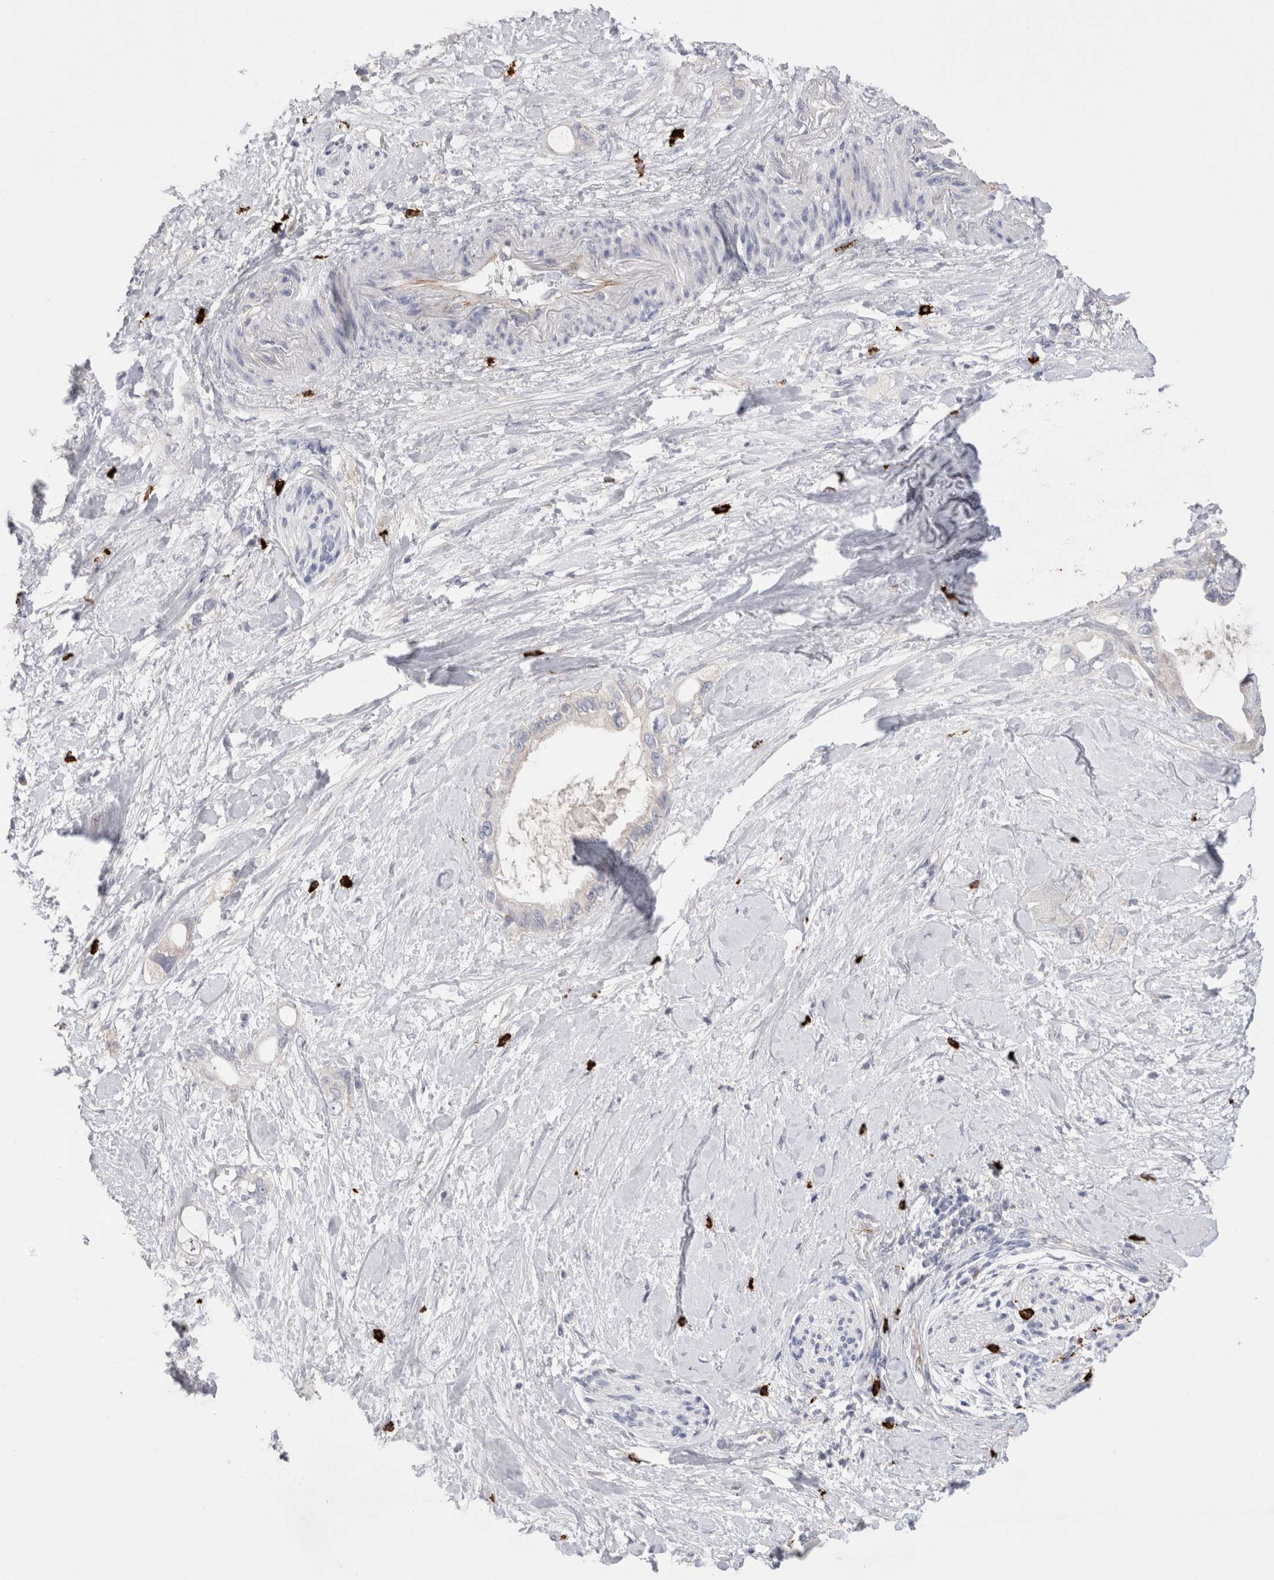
{"staining": {"intensity": "negative", "quantity": "none", "location": "none"}, "tissue": "pancreatic cancer", "cell_type": "Tumor cells", "image_type": "cancer", "snomed": [{"axis": "morphology", "description": "Adenocarcinoma, NOS"}, {"axis": "topography", "description": "Pancreas"}], "caption": "Pancreatic adenocarcinoma stained for a protein using IHC displays no expression tumor cells.", "gene": "SPINK2", "patient": {"sex": "female", "age": 56}}